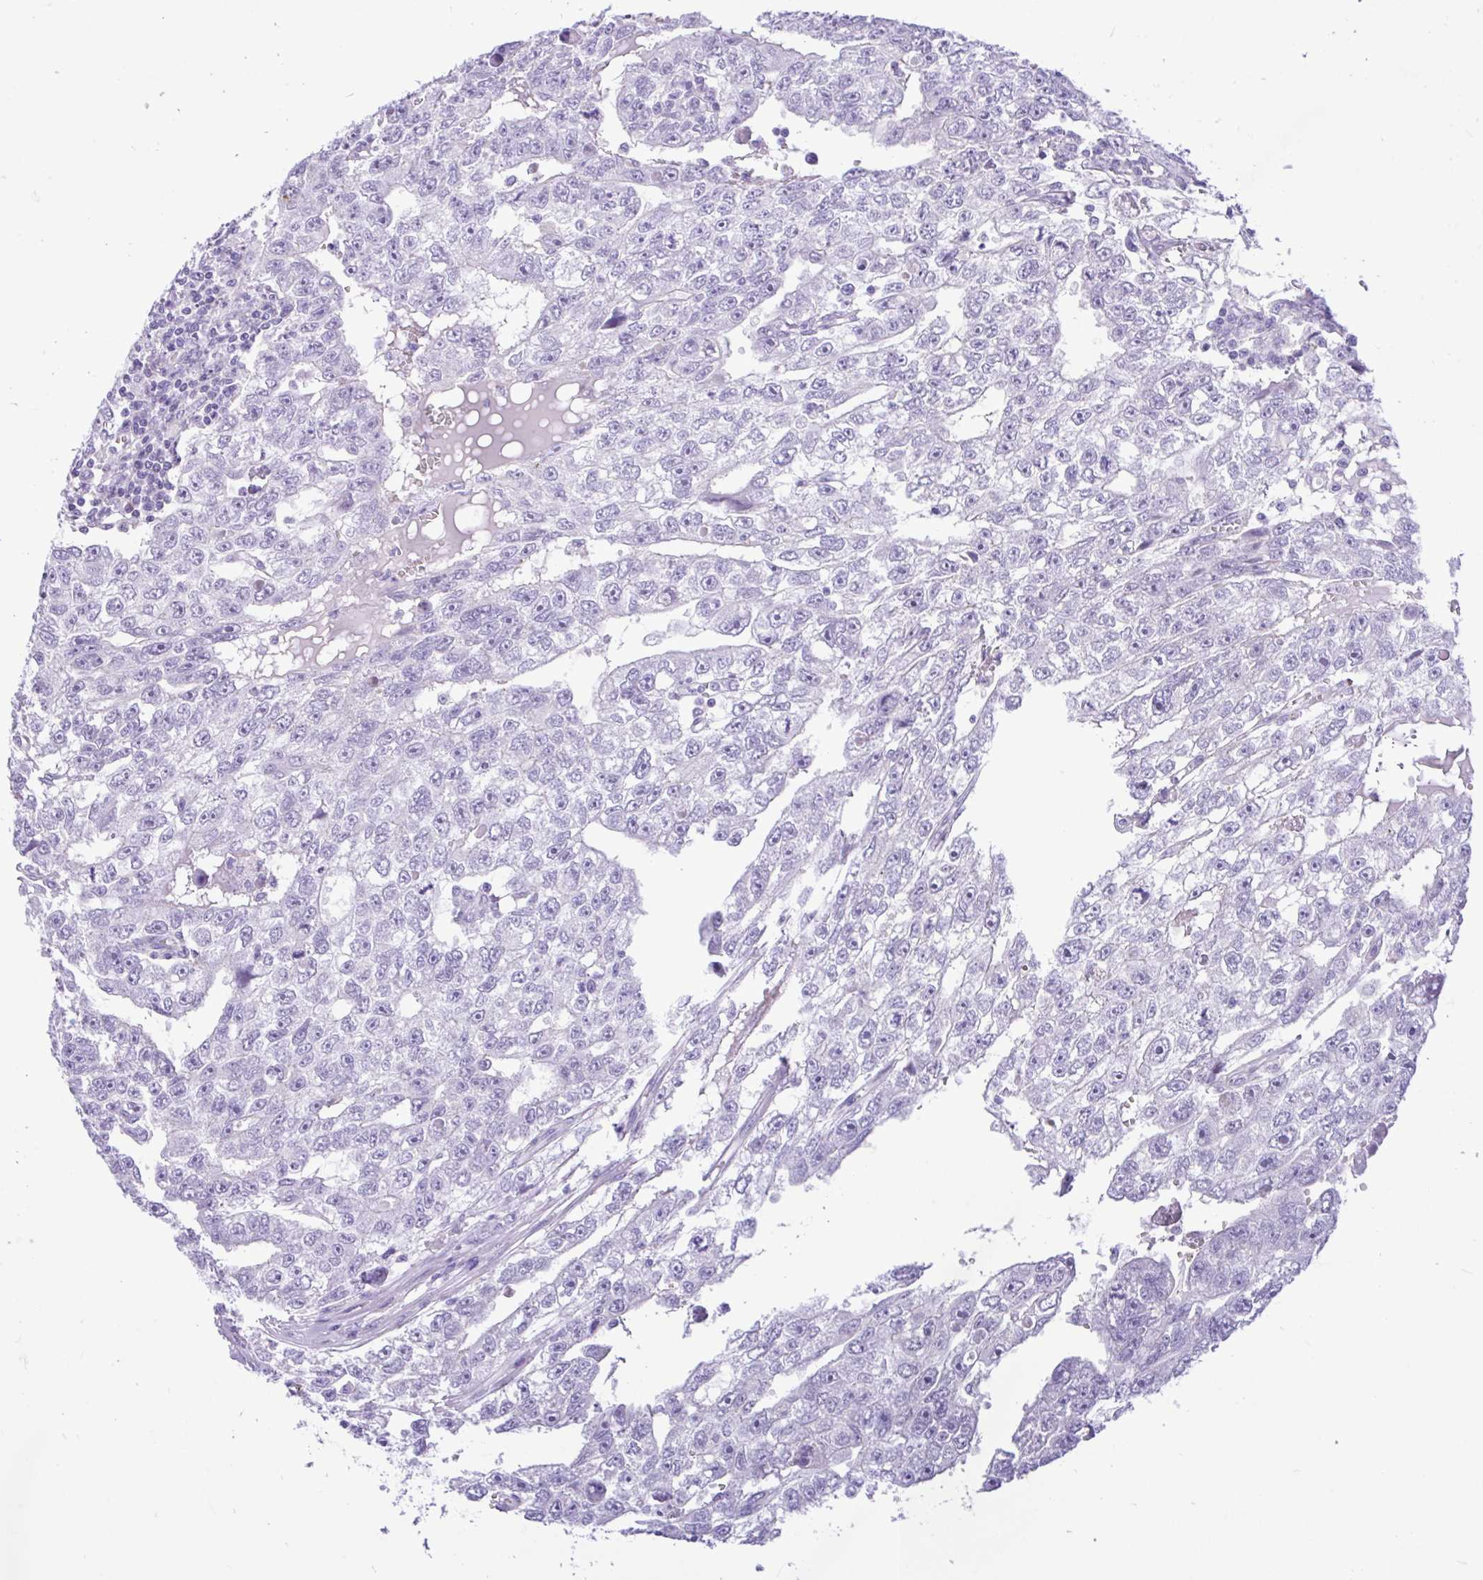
{"staining": {"intensity": "negative", "quantity": "none", "location": "none"}, "tissue": "testis cancer", "cell_type": "Tumor cells", "image_type": "cancer", "snomed": [{"axis": "morphology", "description": "Carcinoma, Embryonal, NOS"}, {"axis": "topography", "description": "Testis"}], "caption": "Immunohistochemical staining of testis embryonal carcinoma shows no significant positivity in tumor cells.", "gene": "ZNF101", "patient": {"sex": "male", "age": 20}}